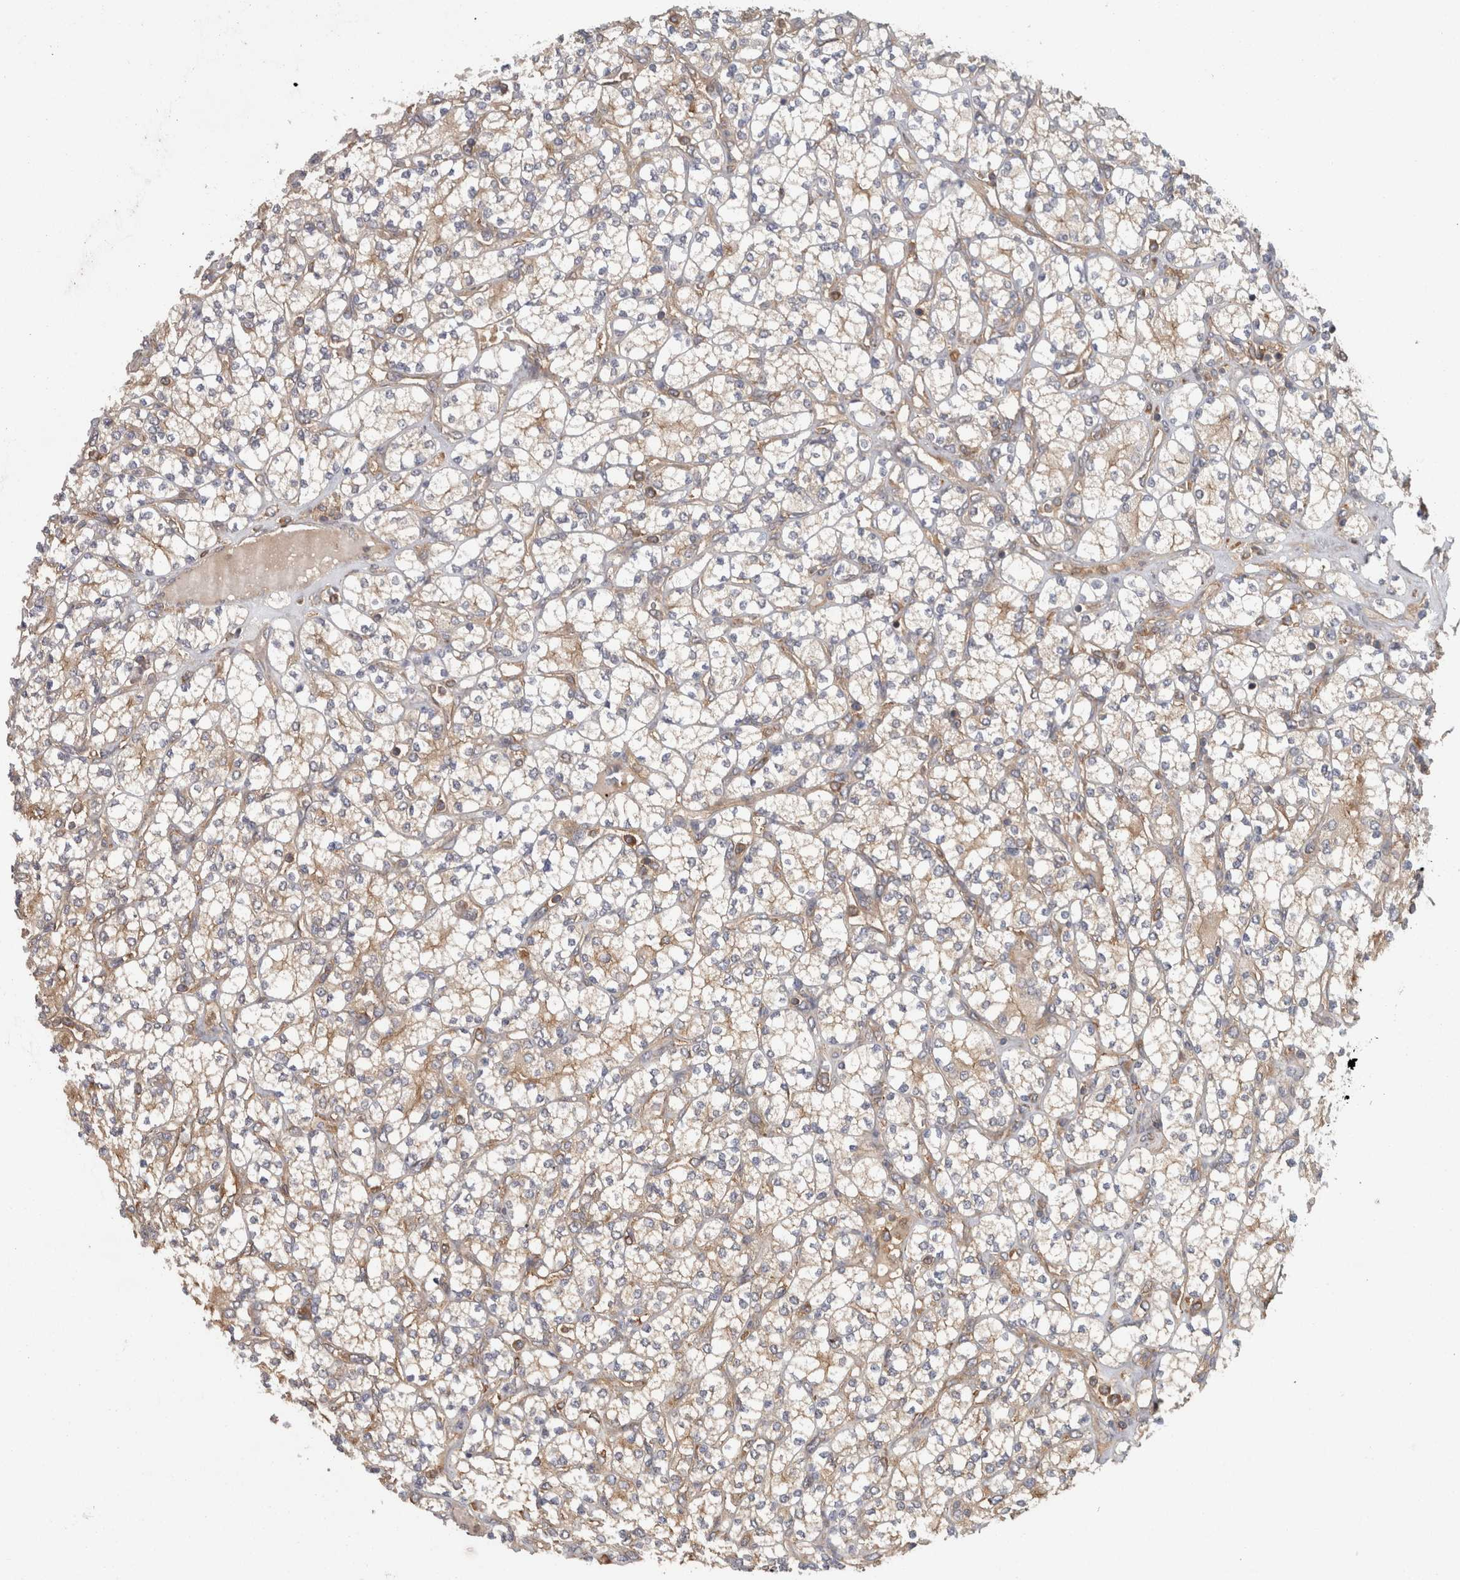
{"staining": {"intensity": "weak", "quantity": "<25%", "location": "cytoplasmic/membranous"}, "tissue": "renal cancer", "cell_type": "Tumor cells", "image_type": "cancer", "snomed": [{"axis": "morphology", "description": "Adenocarcinoma, NOS"}, {"axis": "topography", "description": "Kidney"}], "caption": "Renal cancer (adenocarcinoma) stained for a protein using IHC shows no expression tumor cells.", "gene": "SMCR8", "patient": {"sex": "male", "age": 77}}